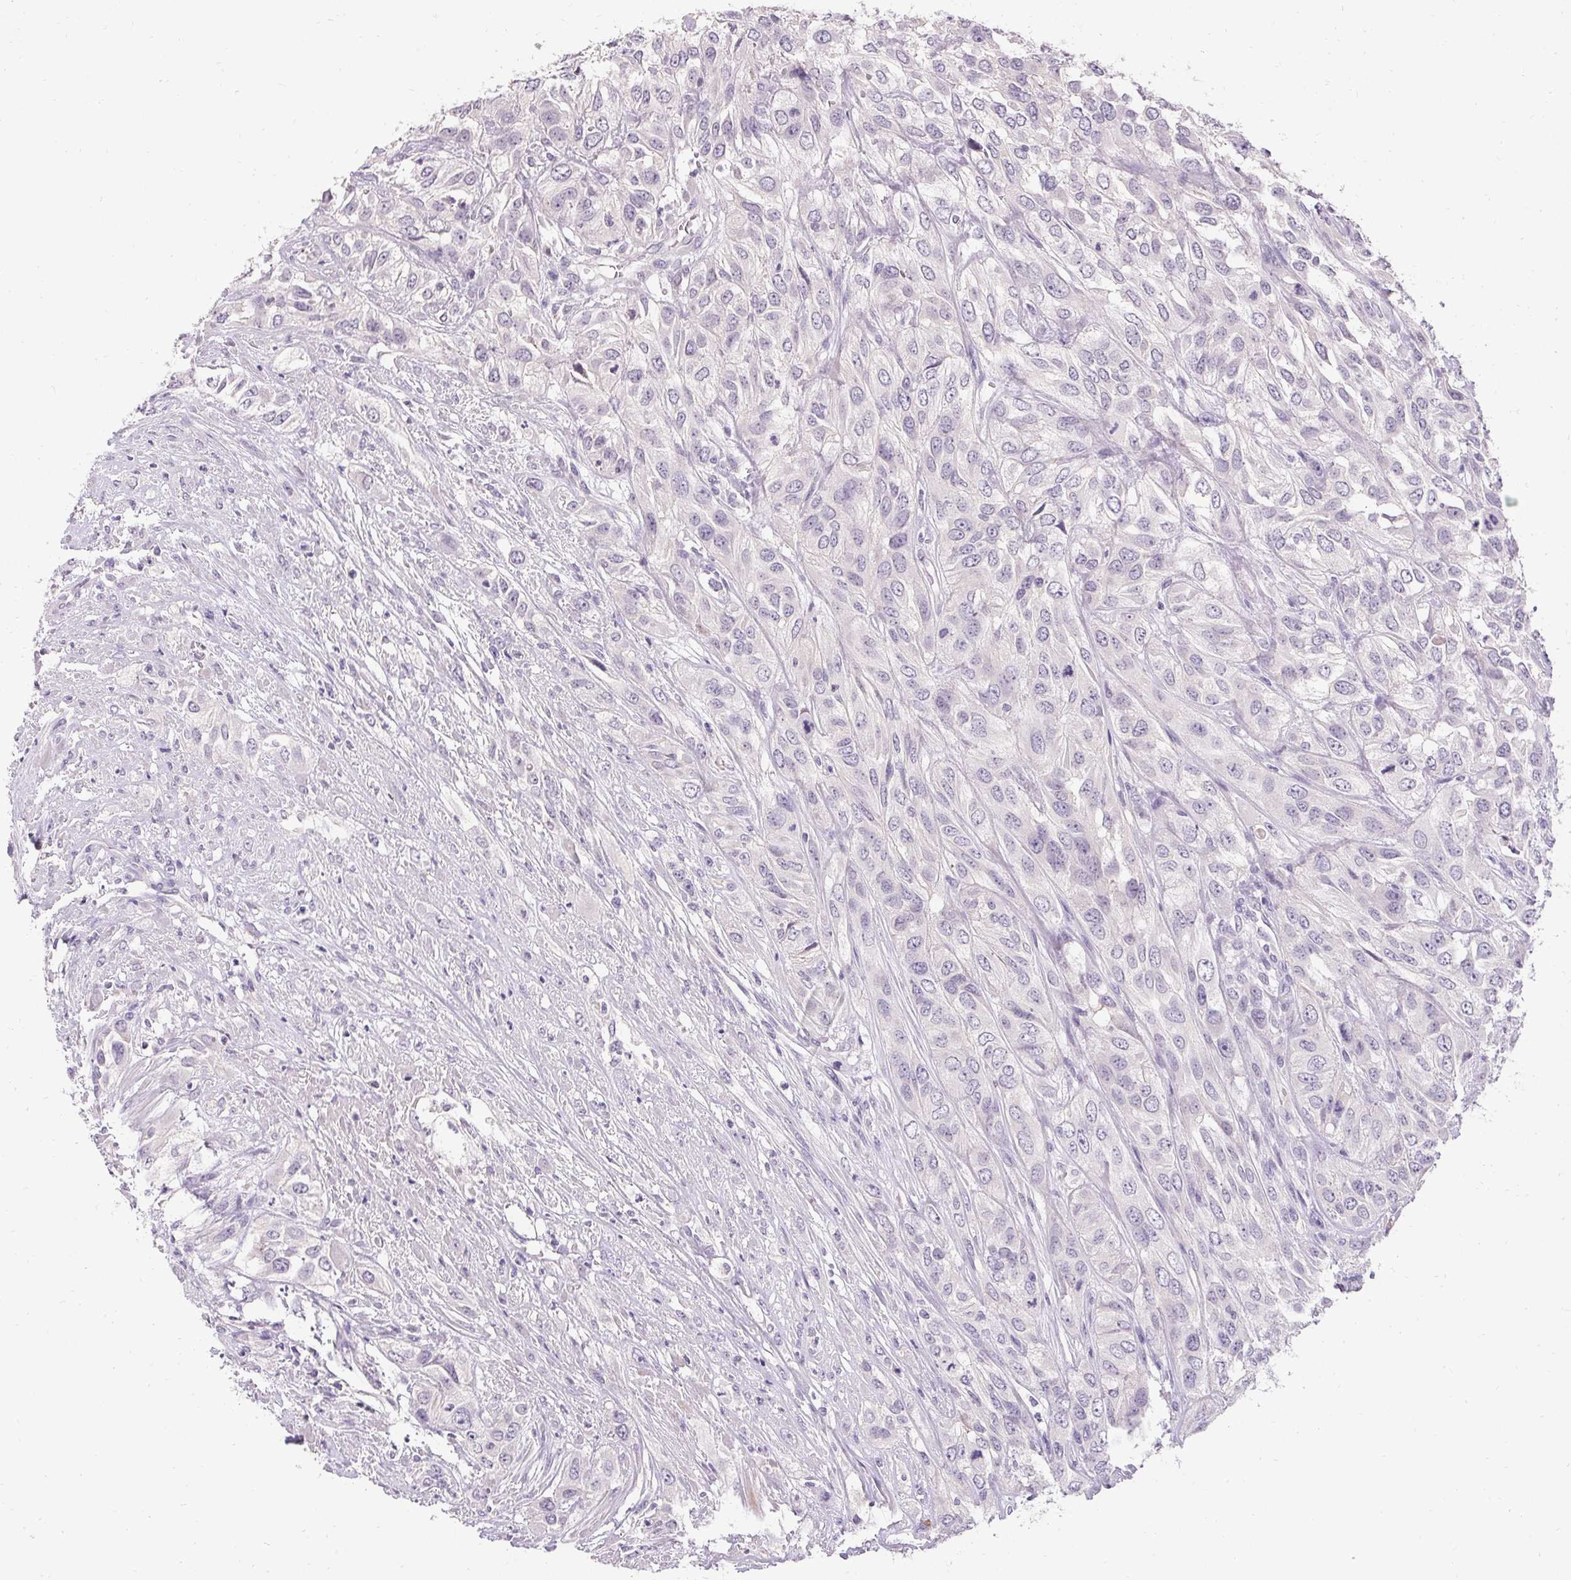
{"staining": {"intensity": "negative", "quantity": "none", "location": "none"}, "tissue": "urothelial cancer", "cell_type": "Tumor cells", "image_type": "cancer", "snomed": [{"axis": "morphology", "description": "Urothelial carcinoma, High grade"}, {"axis": "topography", "description": "Urinary bladder"}], "caption": "Tumor cells show no significant expression in urothelial cancer.", "gene": "HSD17B3", "patient": {"sex": "male", "age": 67}}